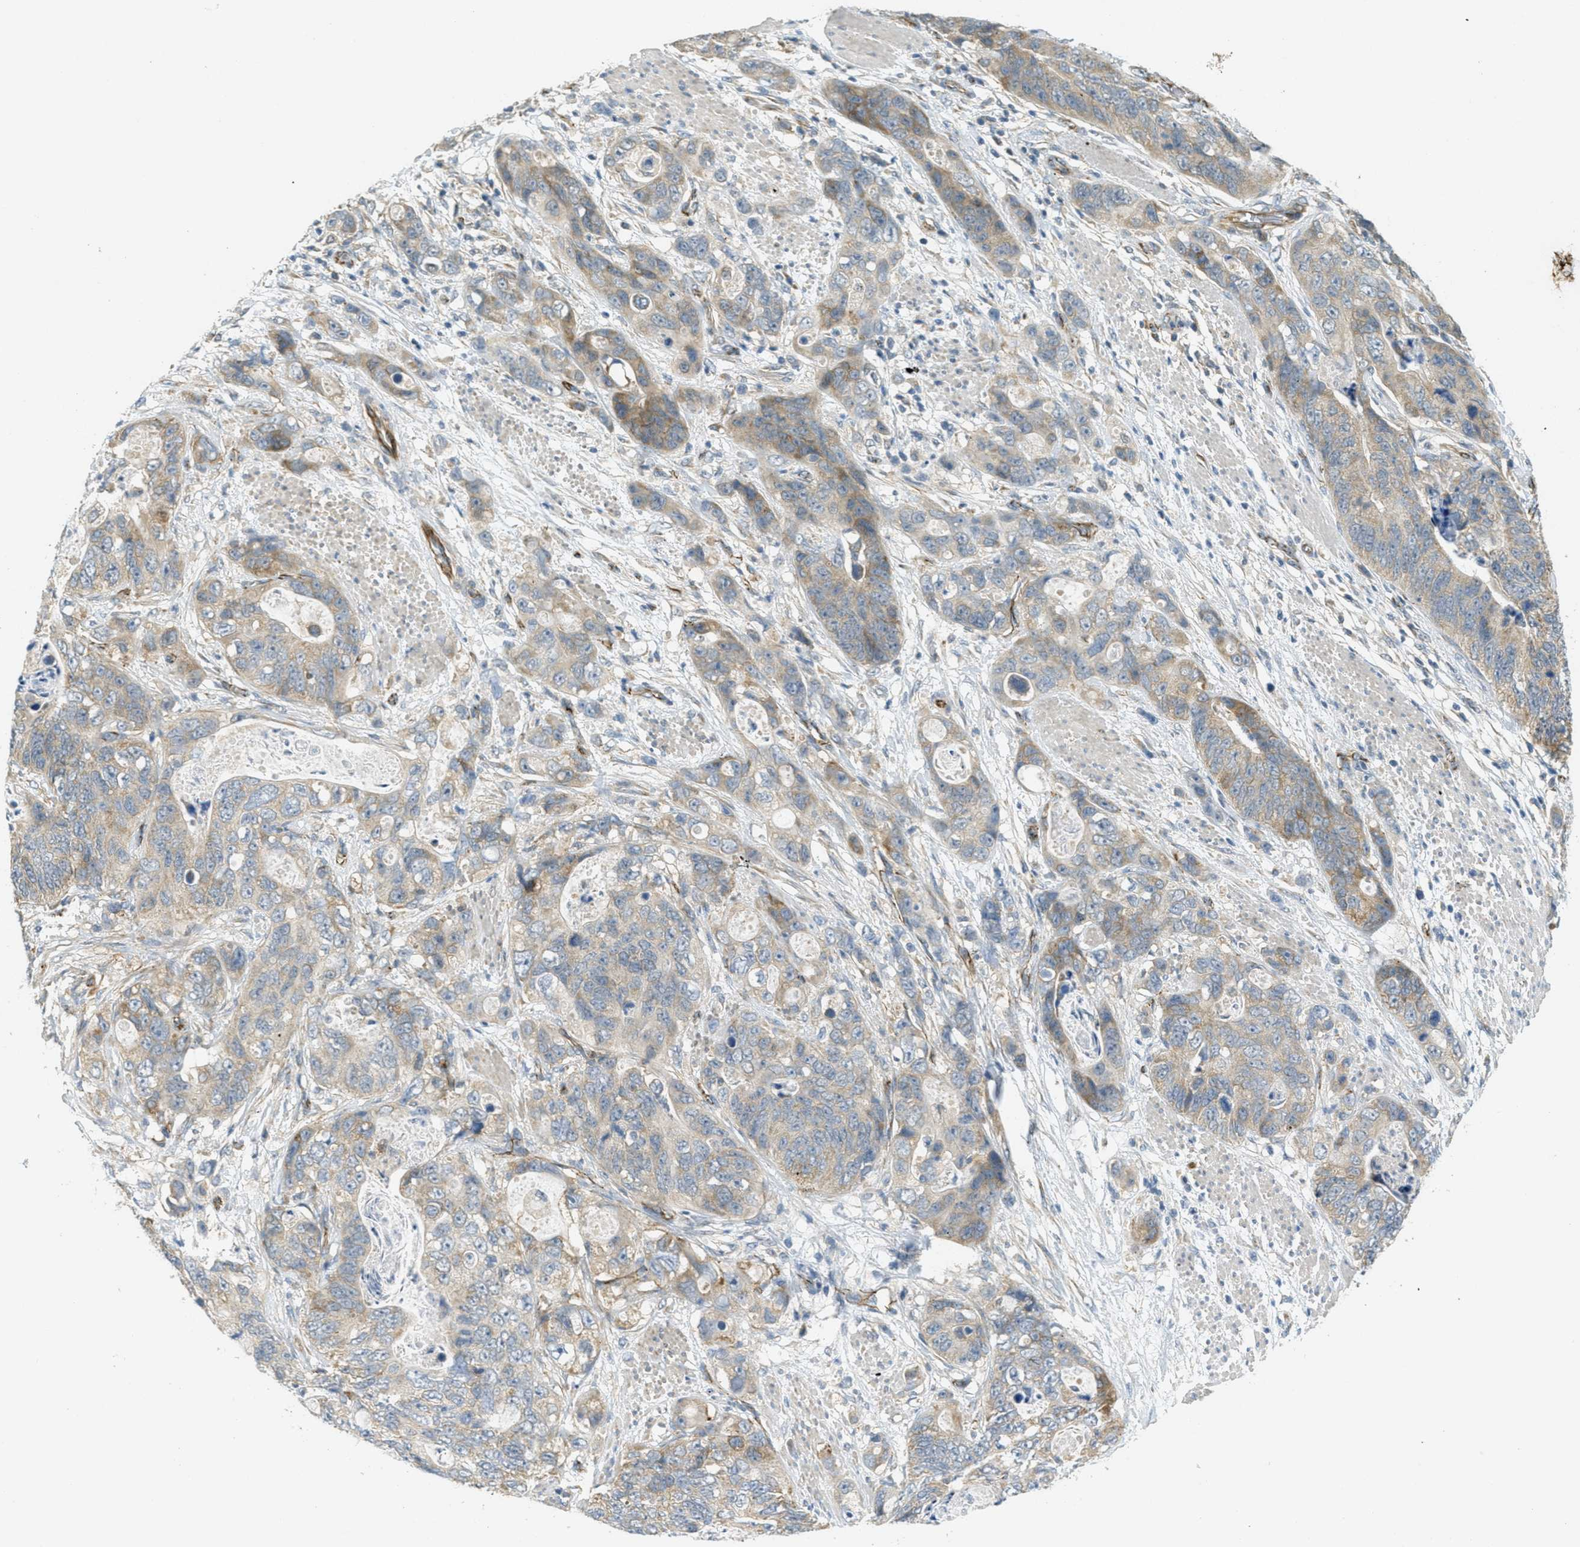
{"staining": {"intensity": "weak", "quantity": "25%-75%", "location": "cytoplasmic/membranous"}, "tissue": "stomach cancer", "cell_type": "Tumor cells", "image_type": "cancer", "snomed": [{"axis": "morphology", "description": "Adenocarcinoma, NOS"}, {"axis": "topography", "description": "Stomach"}], "caption": "Tumor cells exhibit weak cytoplasmic/membranous expression in about 25%-75% of cells in stomach adenocarcinoma.", "gene": "JCAD", "patient": {"sex": "female", "age": 89}}